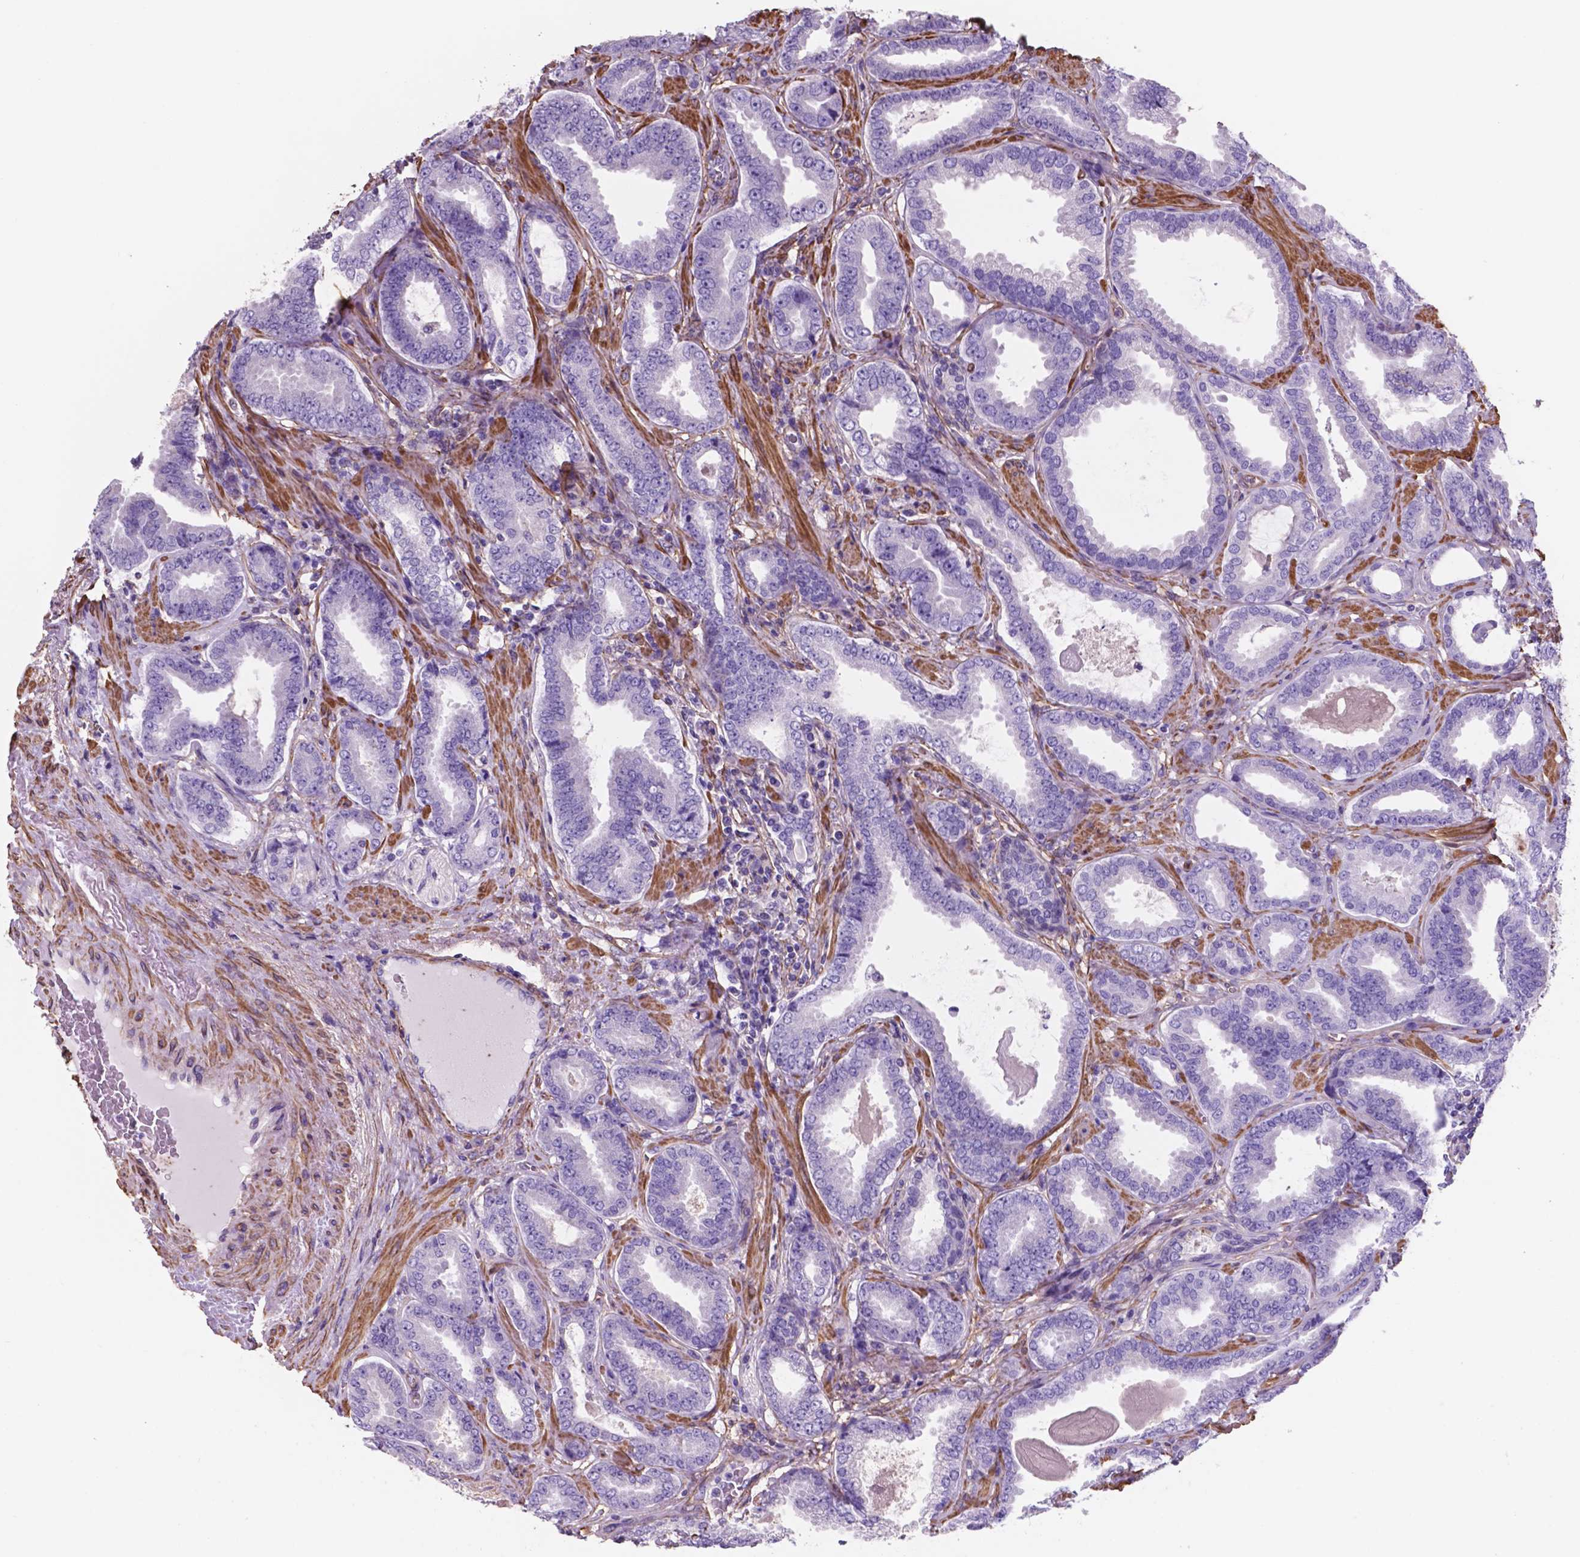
{"staining": {"intensity": "negative", "quantity": "none", "location": "none"}, "tissue": "prostate cancer", "cell_type": "Tumor cells", "image_type": "cancer", "snomed": [{"axis": "morphology", "description": "Adenocarcinoma, NOS"}, {"axis": "topography", "description": "Prostate"}], "caption": "Image shows no protein positivity in tumor cells of prostate cancer tissue.", "gene": "TOR2A", "patient": {"sex": "male", "age": 64}}